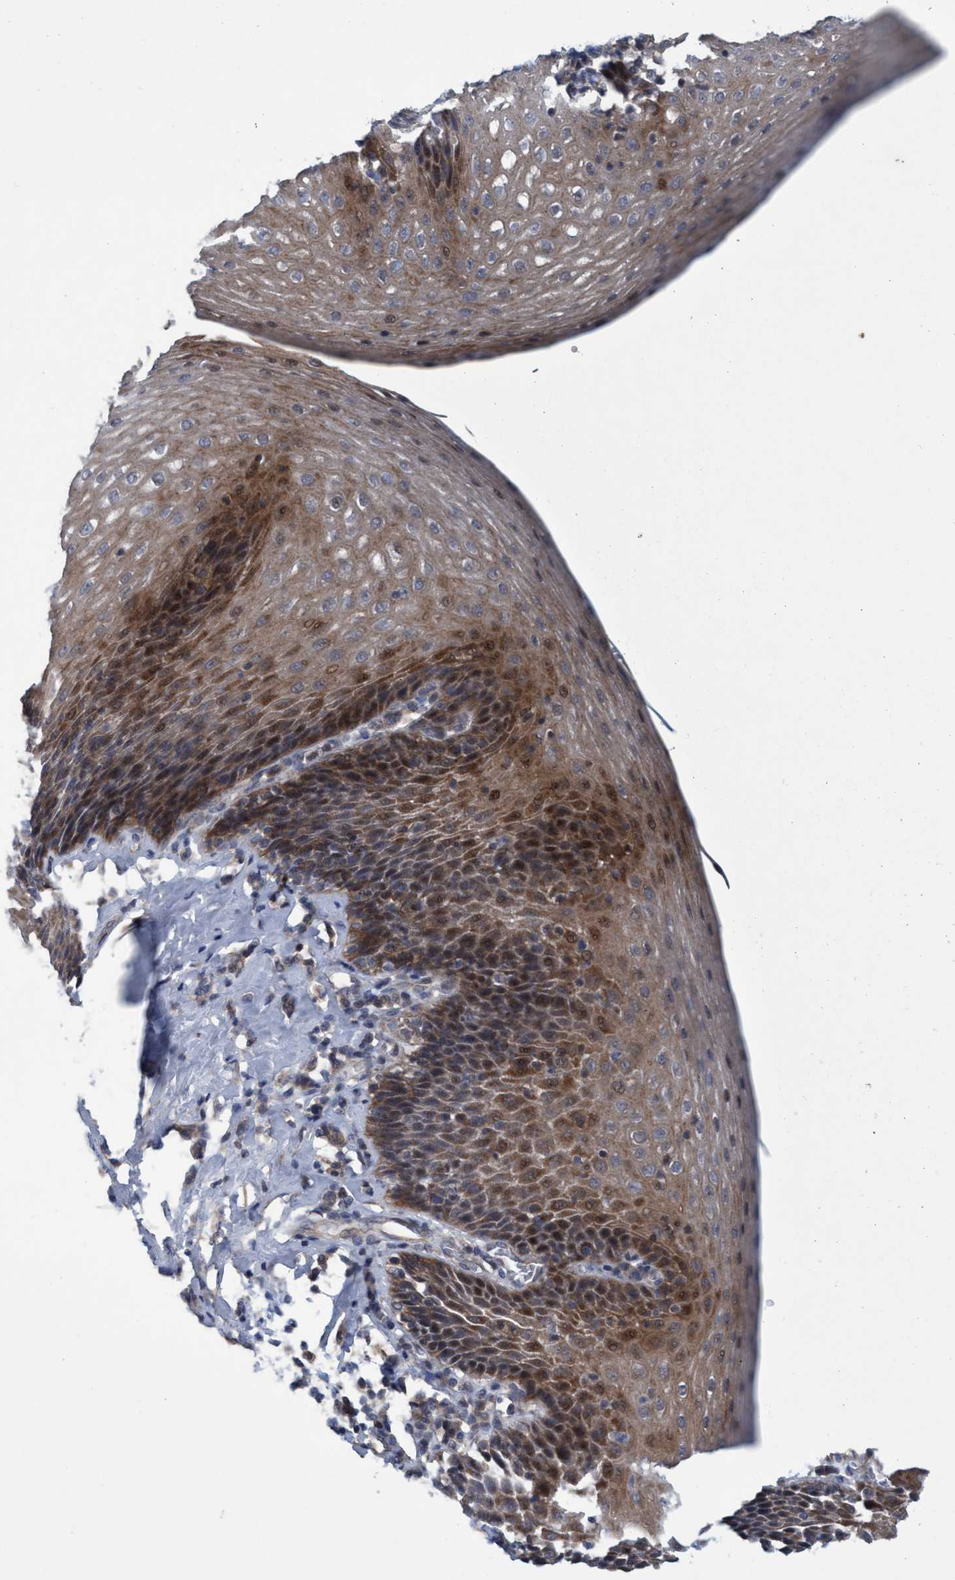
{"staining": {"intensity": "moderate", "quantity": "25%-75%", "location": "cytoplasmic/membranous,nuclear"}, "tissue": "esophagus", "cell_type": "Squamous epithelial cells", "image_type": "normal", "snomed": [{"axis": "morphology", "description": "Normal tissue, NOS"}, {"axis": "topography", "description": "Esophagus"}], "caption": "Immunohistochemical staining of unremarkable human esophagus exhibits 25%-75% levels of moderate cytoplasmic/membranous,nuclear protein positivity in approximately 25%-75% of squamous epithelial cells.", "gene": "ZNF677", "patient": {"sex": "female", "age": 61}}